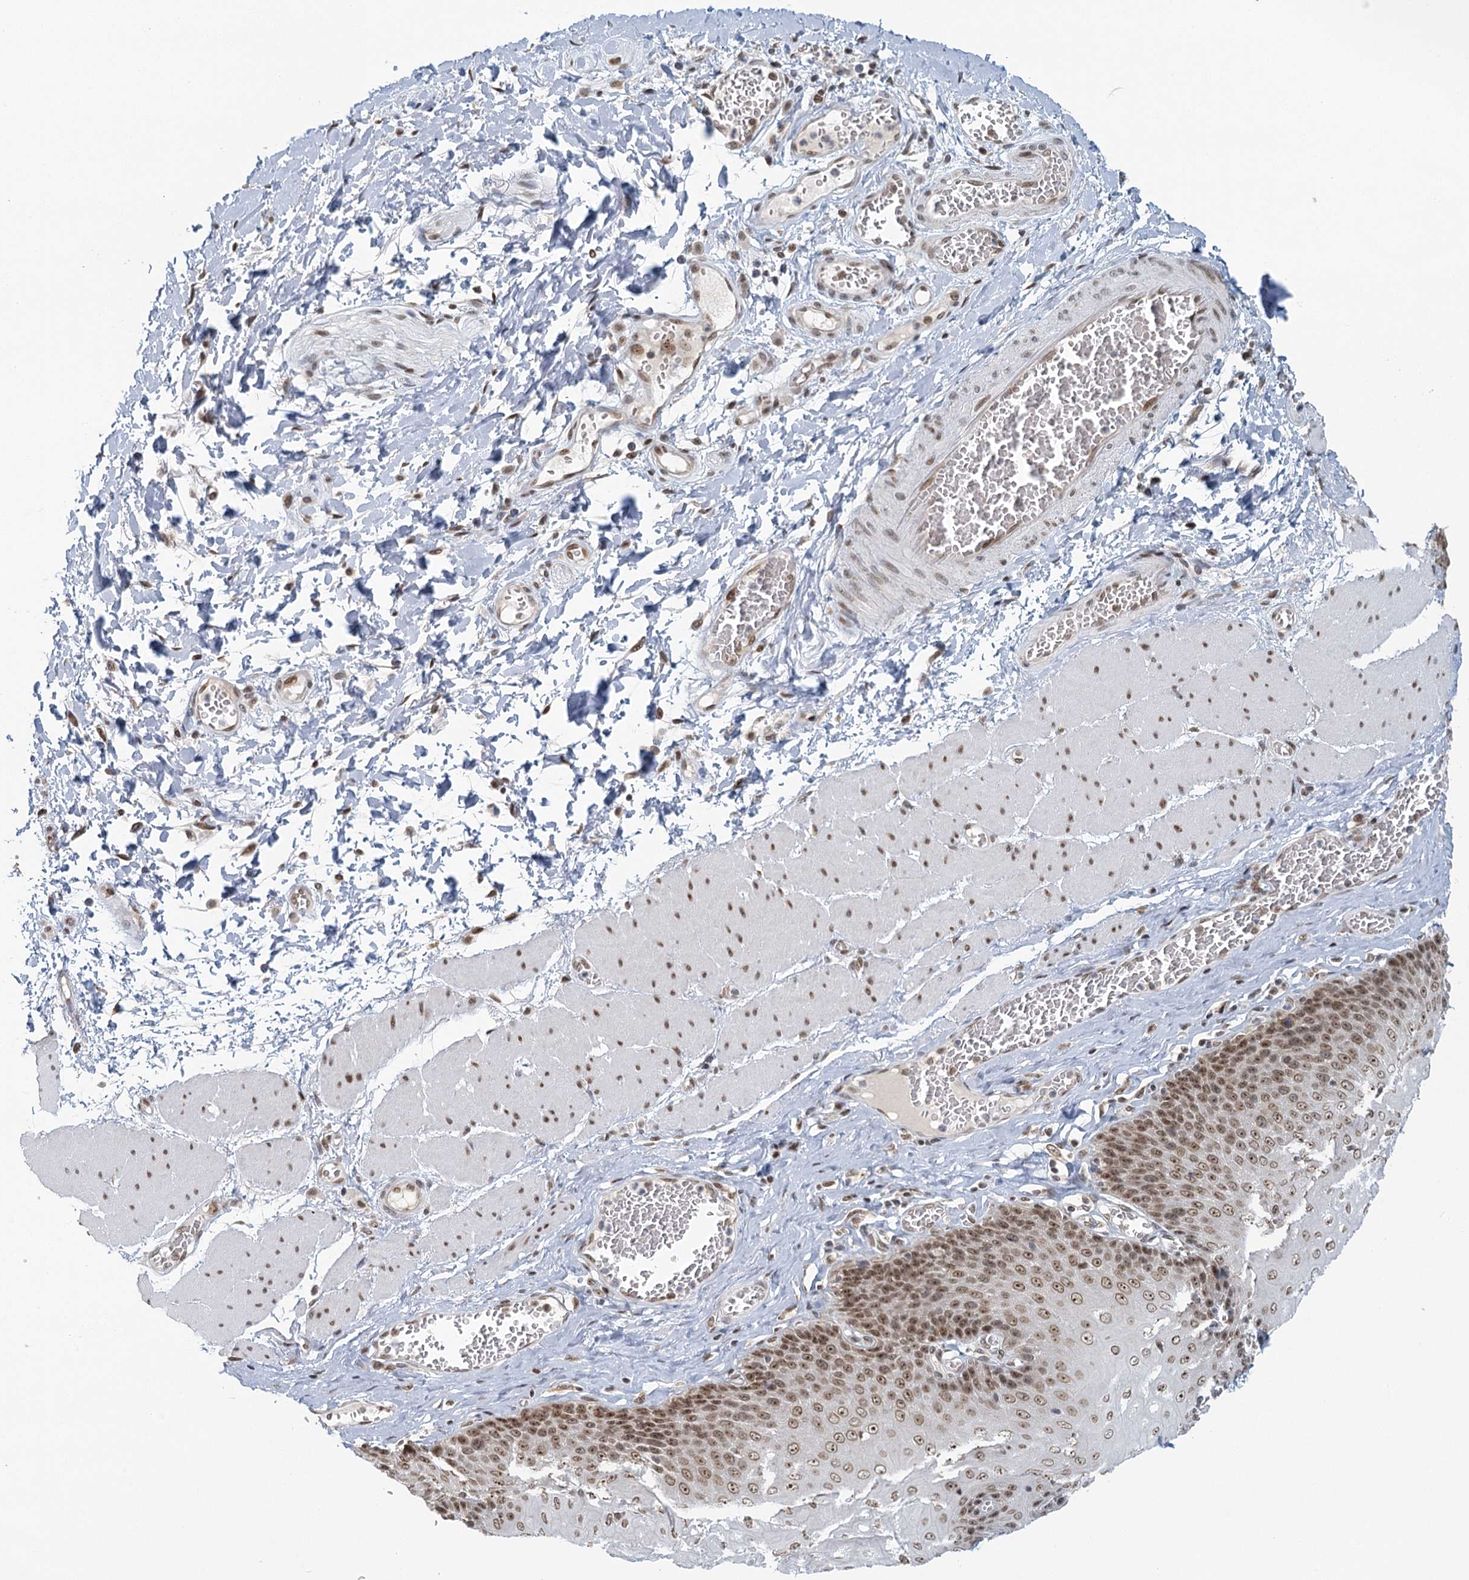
{"staining": {"intensity": "moderate", "quantity": ">75%", "location": "nuclear"}, "tissue": "esophagus", "cell_type": "Squamous epithelial cells", "image_type": "normal", "snomed": [{"axis": "morphology", "description": "Normal tissue, NOS"}, {"axis": "topography", "description": "Esophagus"}], "caption": "The micrograph displays immunohistochemical staining of unremarkable esophagus. There is moderate nuclear positivity is appreciated in about >75% of squamous epithelial cells. Ihc stains the protein of interest in brown and the nuclei are stained blue.", "gene": "TREX1", "patient": {"sex": "male", "age": 60}}